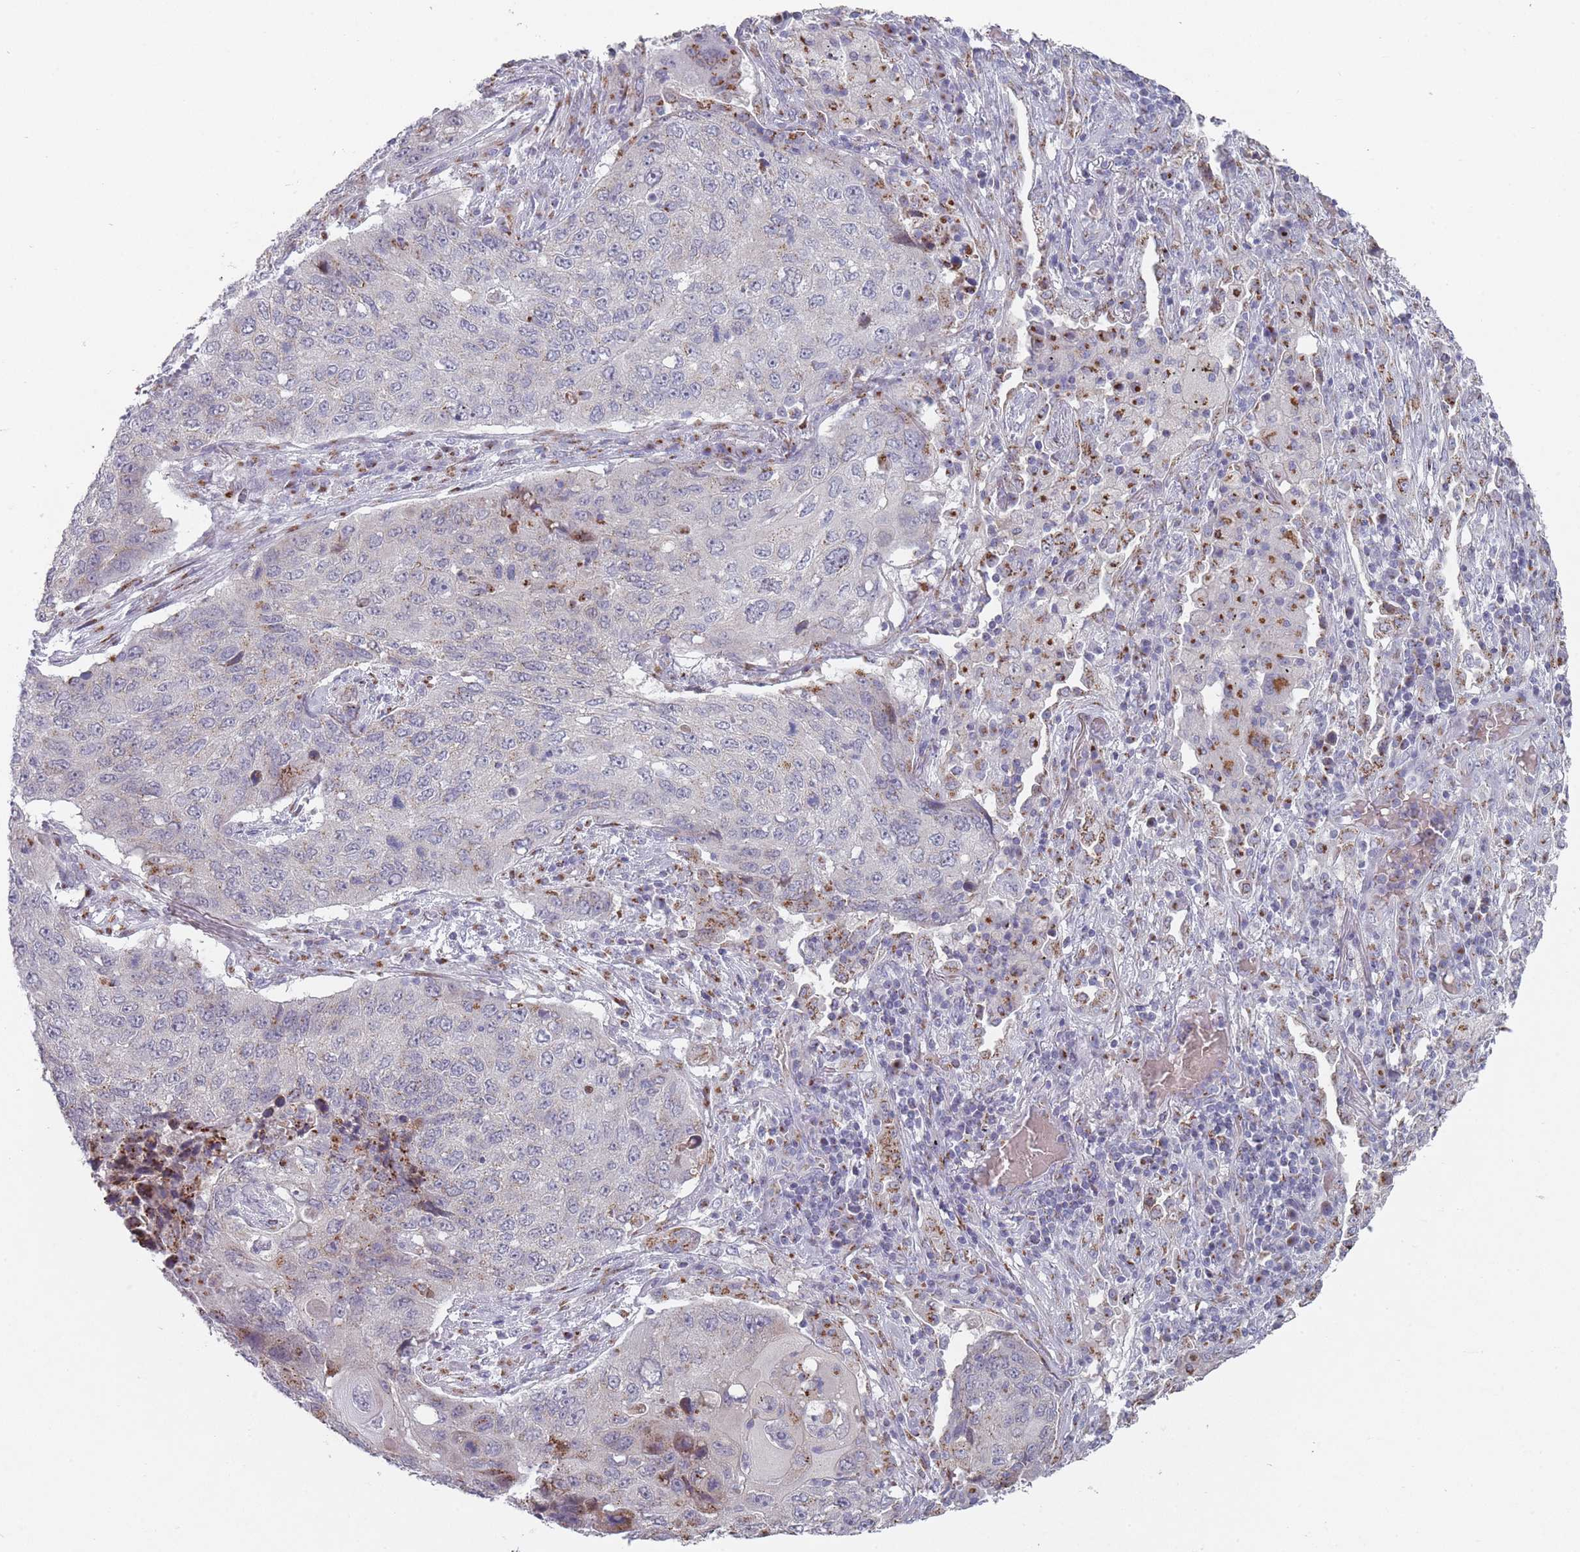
{"staining": {"intensity": "weak", "quantity": "<25%", "location": "cytoplasmic/membranous"}, "tissue": "lung cancer", "cell_type": "Tumor cells", "image_type": "cancer", "snomed": [{"axis": "morphology", "description": "Squamous cell carcinoma, NOS"}, {"axis": "topography", "description": "Lung"}], "caption": "IHC of human lung cancer shows no expression in tumor cells.", "gene": "MAN1B1", "patient": {"sex": "female", "age": 63}}